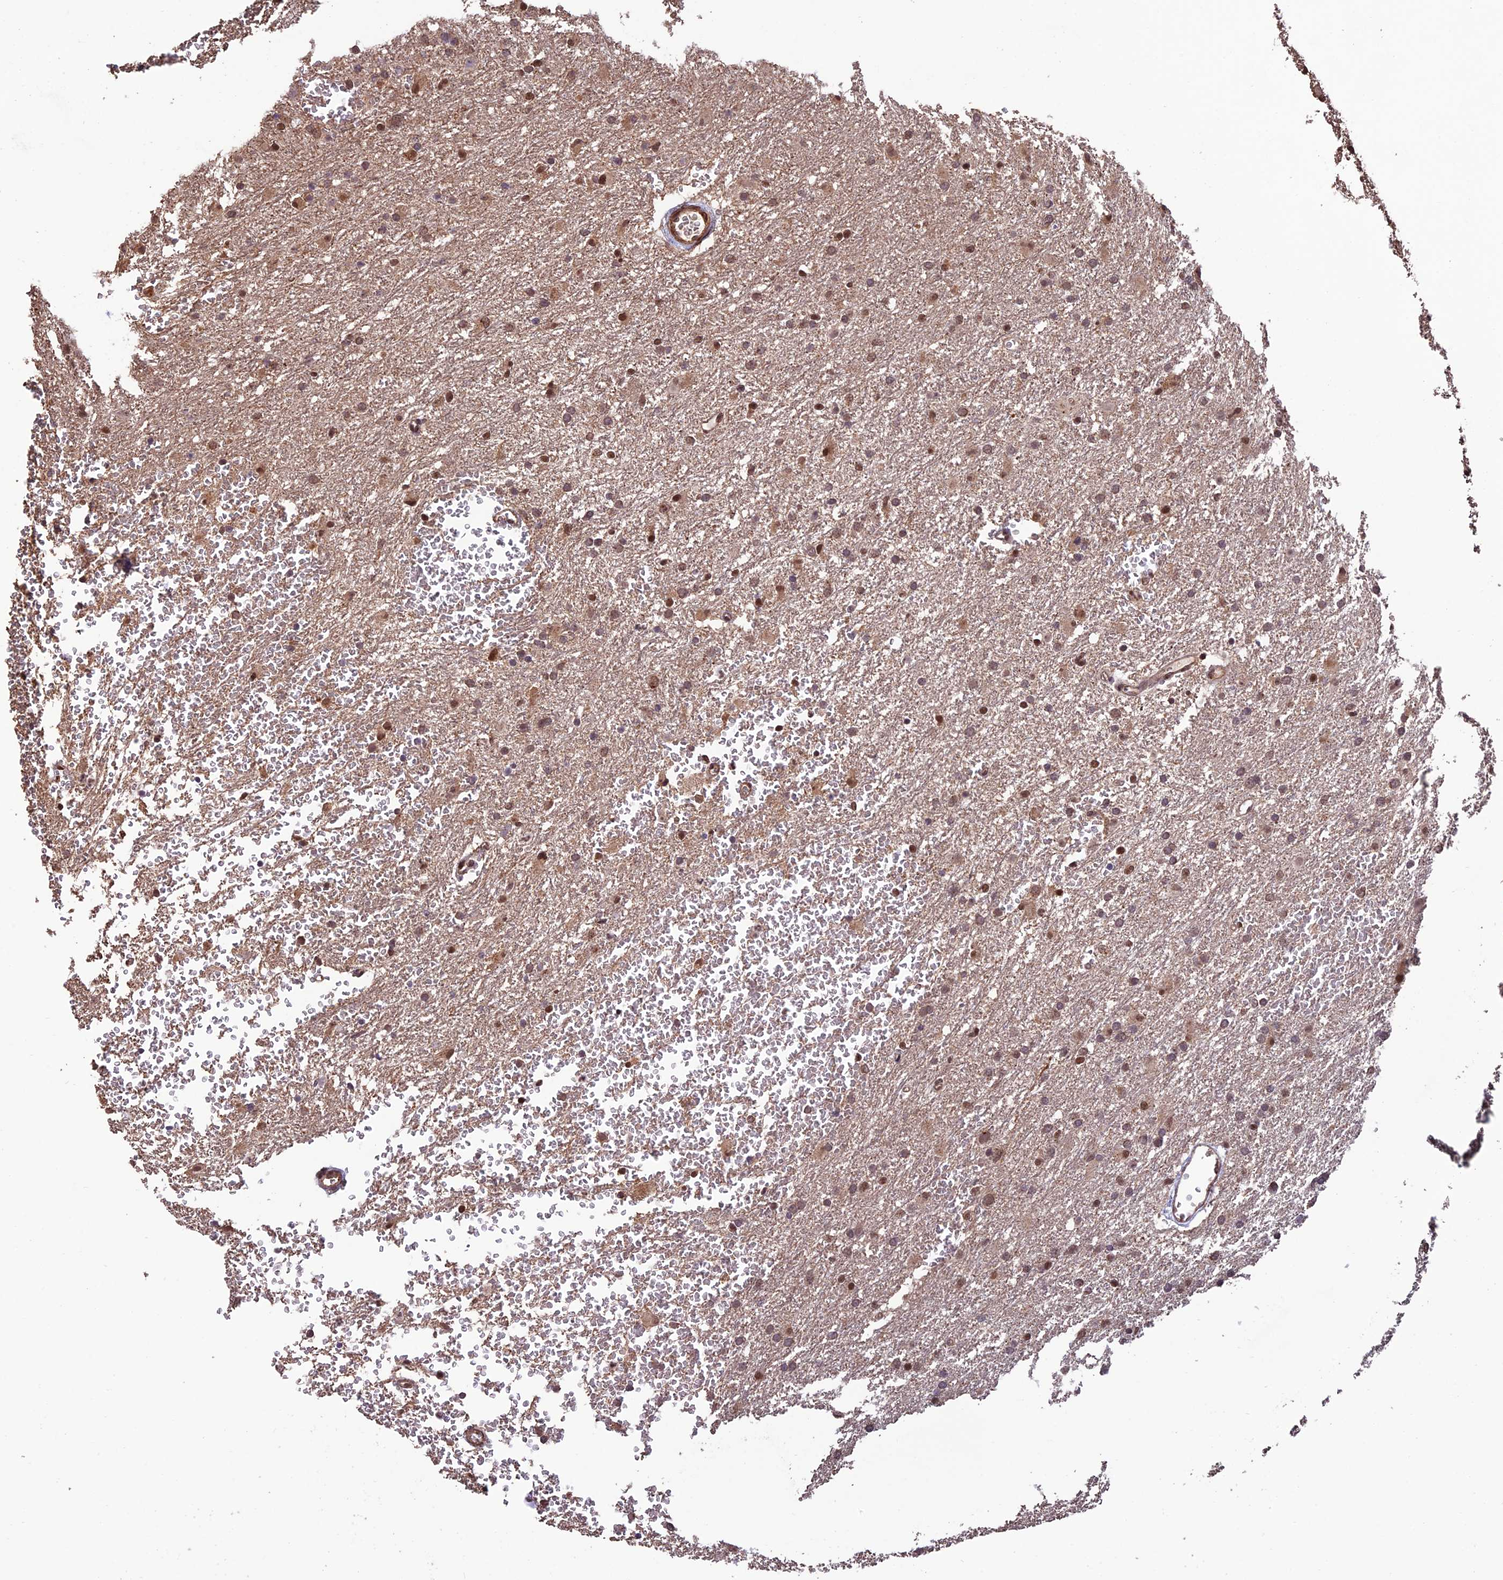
{"staining": {"intensity": "moderate", "quantity": "25%-75%", "location": "cytoplasmic/membranous,nuclear"}, "tissue": "glioma", "cell_type": "Tumor cells", "image_type": "cancer", "snomed": [{"axis": "morphology", "description": "Glioma, malignant, High grade"}, {"axis": "topography", "description": "Cerebral cortex"}], "caption": "Tumor cells exhibit medium levels of moderate cytoplasmic/membranous and nuclear staining in approximately 25%-75% of cells in malignant glioma (high-grade).", "gene": "CABIN1", "patient": {"sex": "female", "age": 36}}